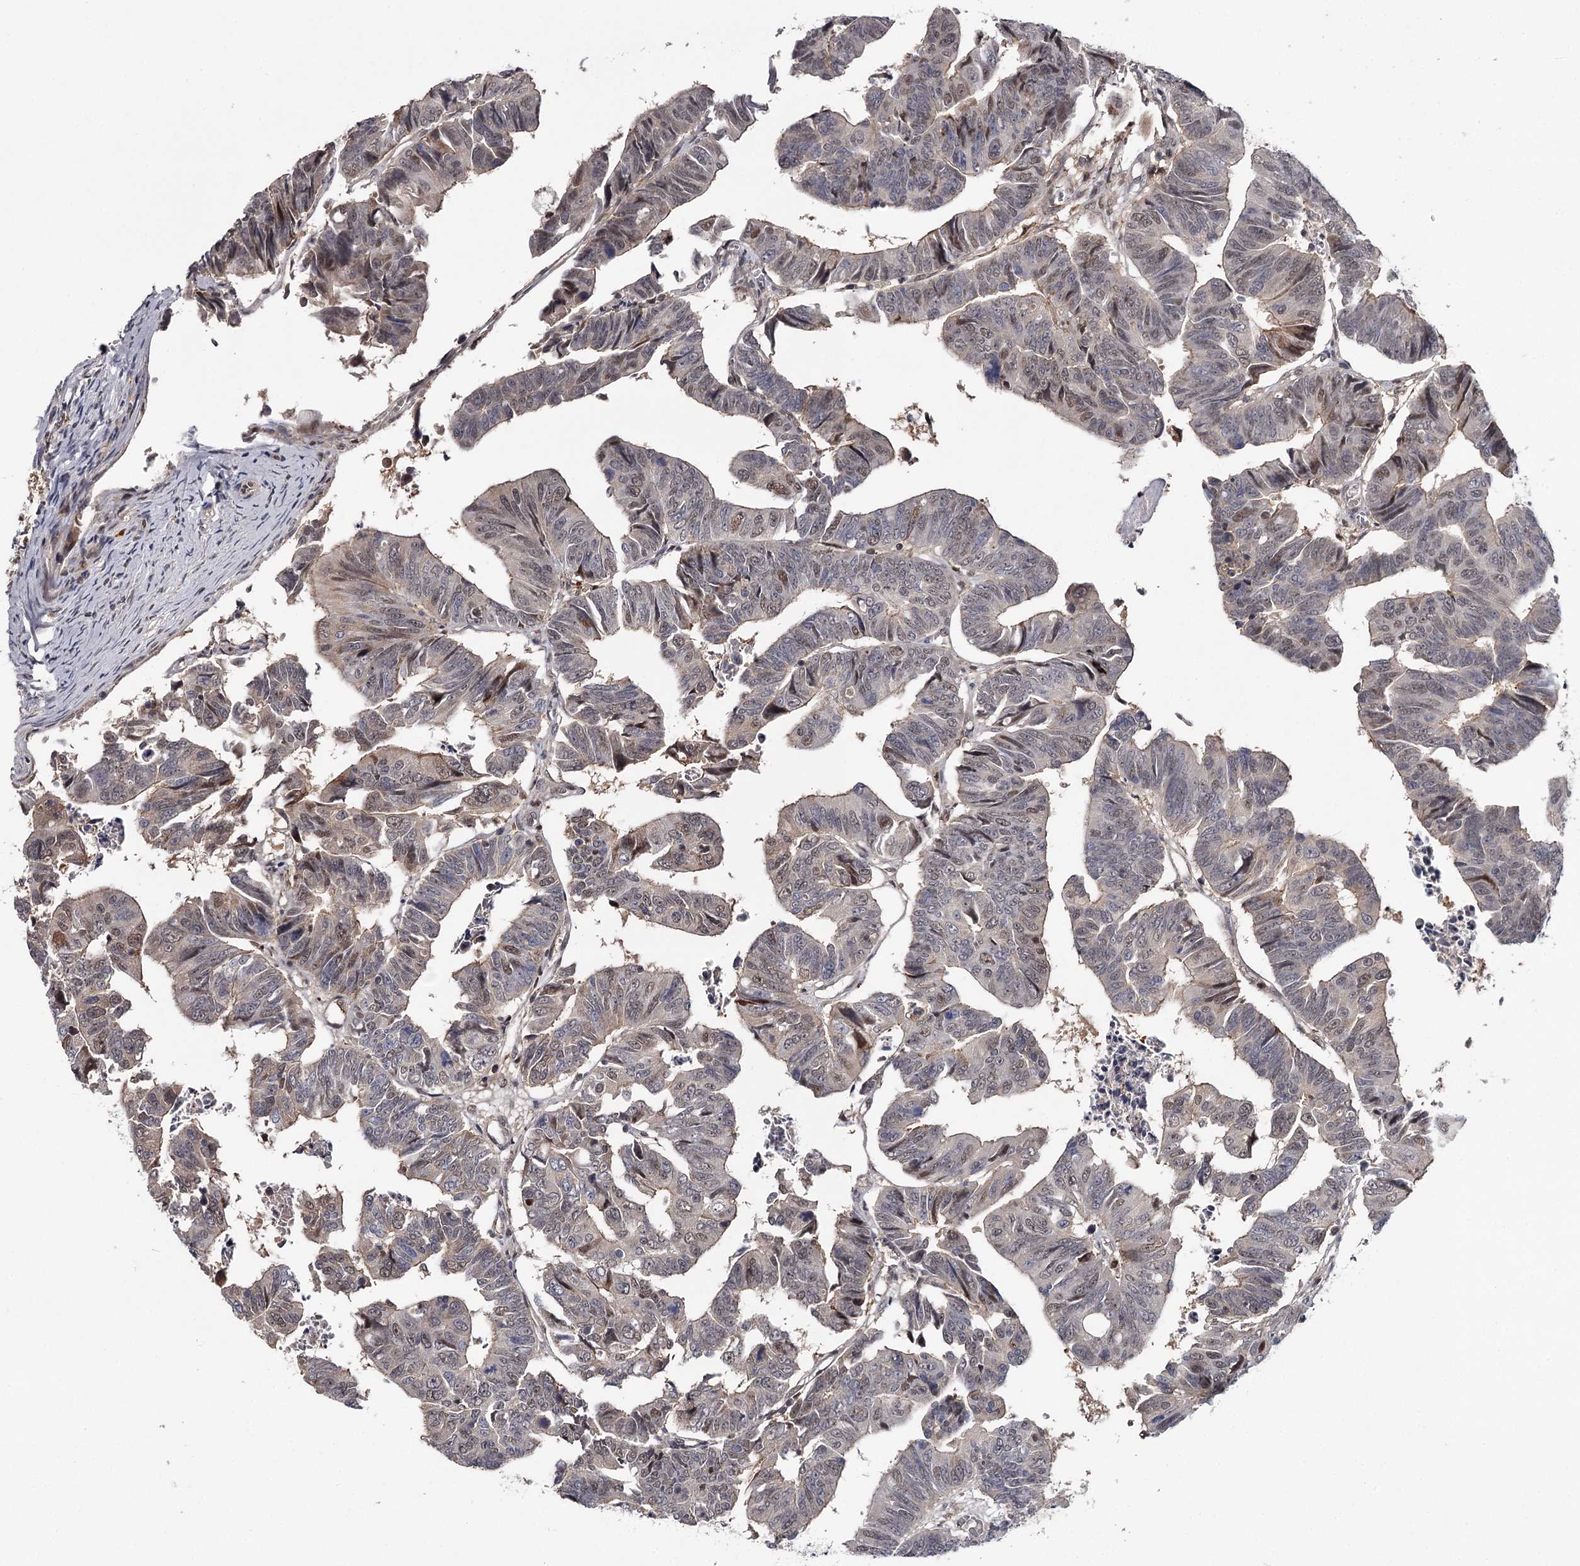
{"staining": {"intensity": "weak", "quantity": "<25%", "location": "cytoplasmic/membranous,nuclear"}, "tissue": "colorectal cancer", "cell_type": "Tumor cells", "image_type": "cancer", "snomed": [{"axis": "morphology", "description": "Adenocarcinoma, NOS"}, {"axis": "topography", "description": "Rectum"}], "caption": "This histopathology image is of adenocarcinoma (colorectal) stained with IHC to label a protein in brown with the nuclei are counter-stained blue. There is no expression in tumor cells. (DAB immunohistochemistry visualized using brightfield microscopy, high magnification).", "gene": "GTSF1", "patient": {"sex": "female", "age": 65}}